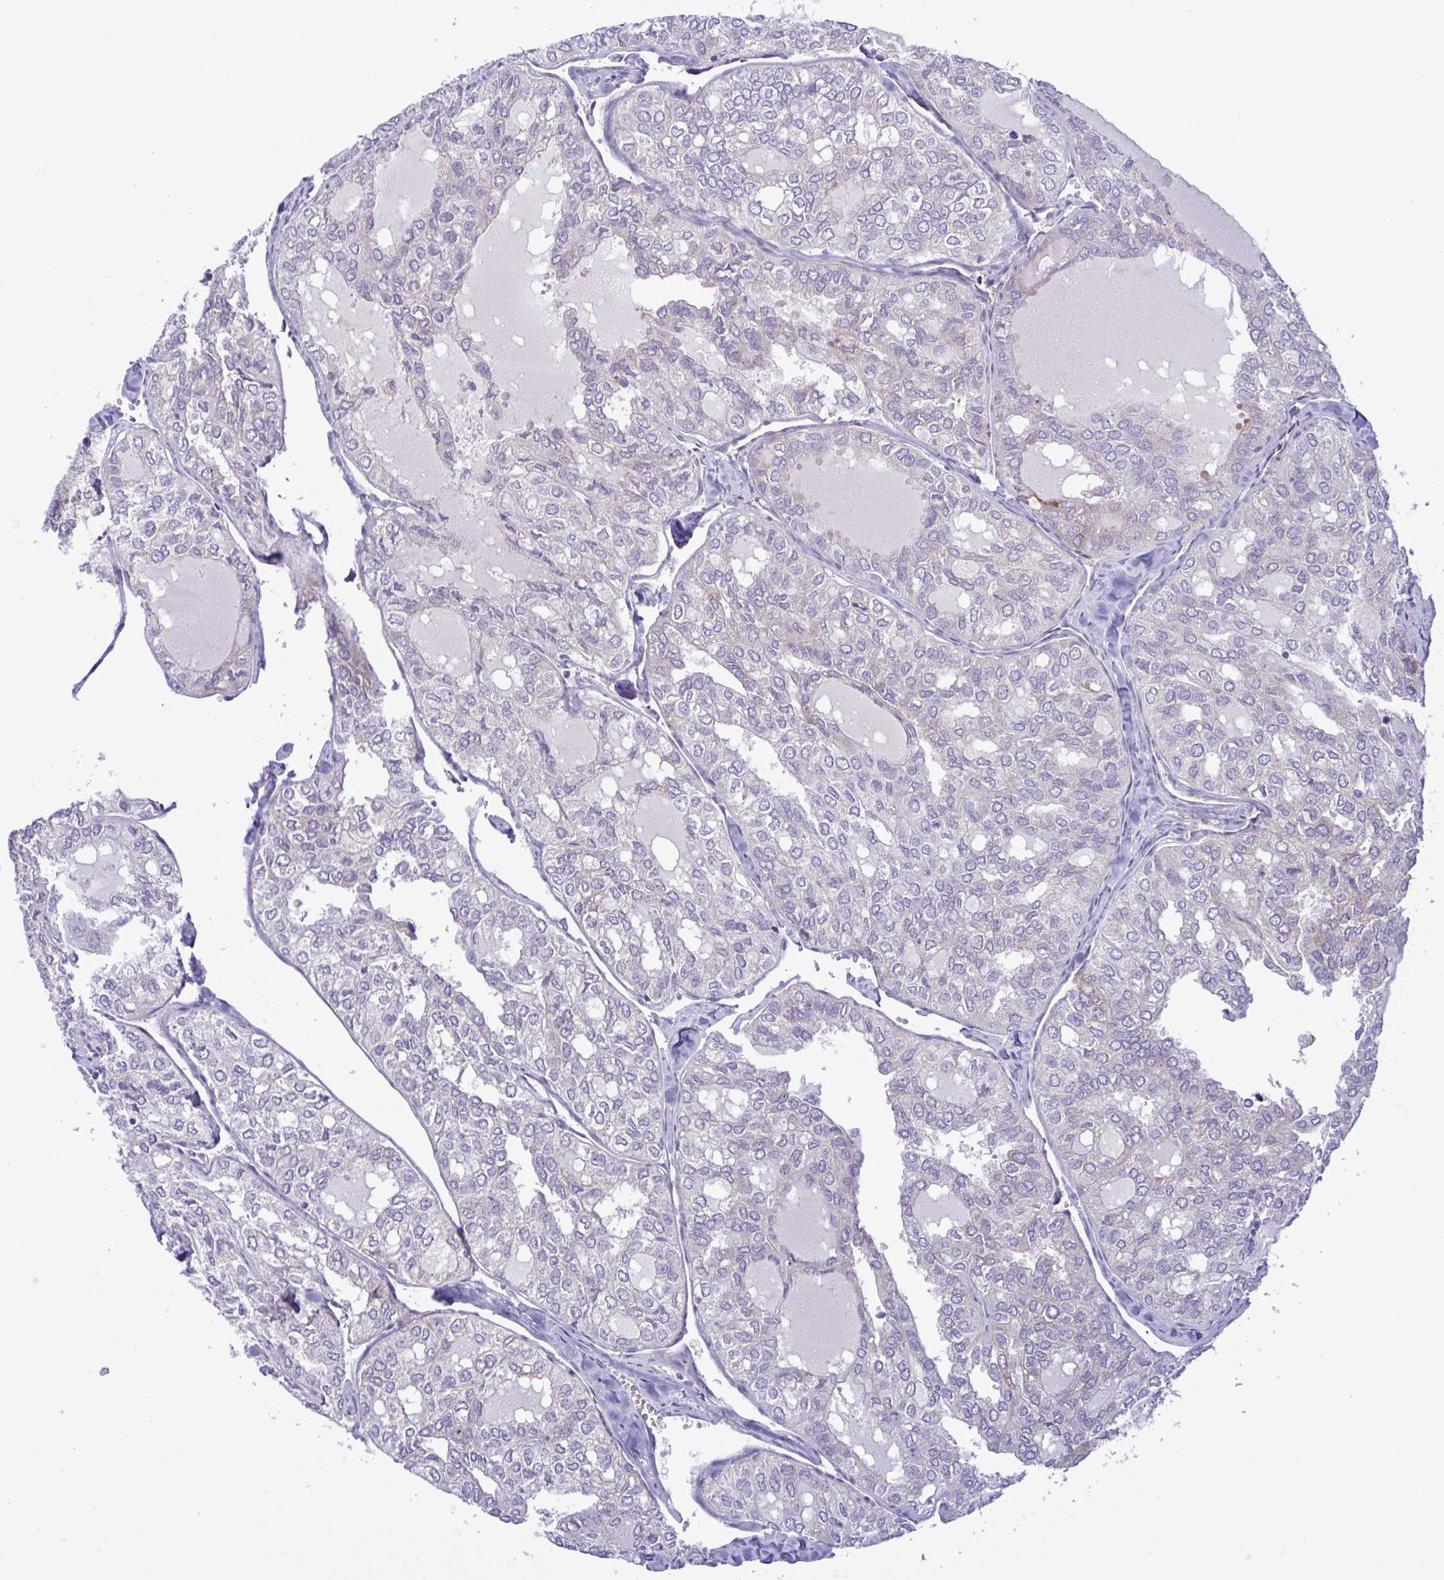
{"staining": {"intensity": "weak", "quantity": "<25%", "location": "cytoplasmic/membranous"}, "tissue": "thyroid cancer", "cell_type": "Tumor cells", "image_type": "cancer", "snomed": [{"axis": "morphology", "description": "Follicular adenoma carcinoma, NOS"}, {"axis": "topography", "description": "Thyroid gland"}], "caption": "High power microscopy photomicrograph of an immunohistochemistry (IHC) photomicrograph of thyroid cancer, revealing no significant staining in tumor cells.", "gene": "SREBF1", "patient": {"sex": "male", "age": 75}}